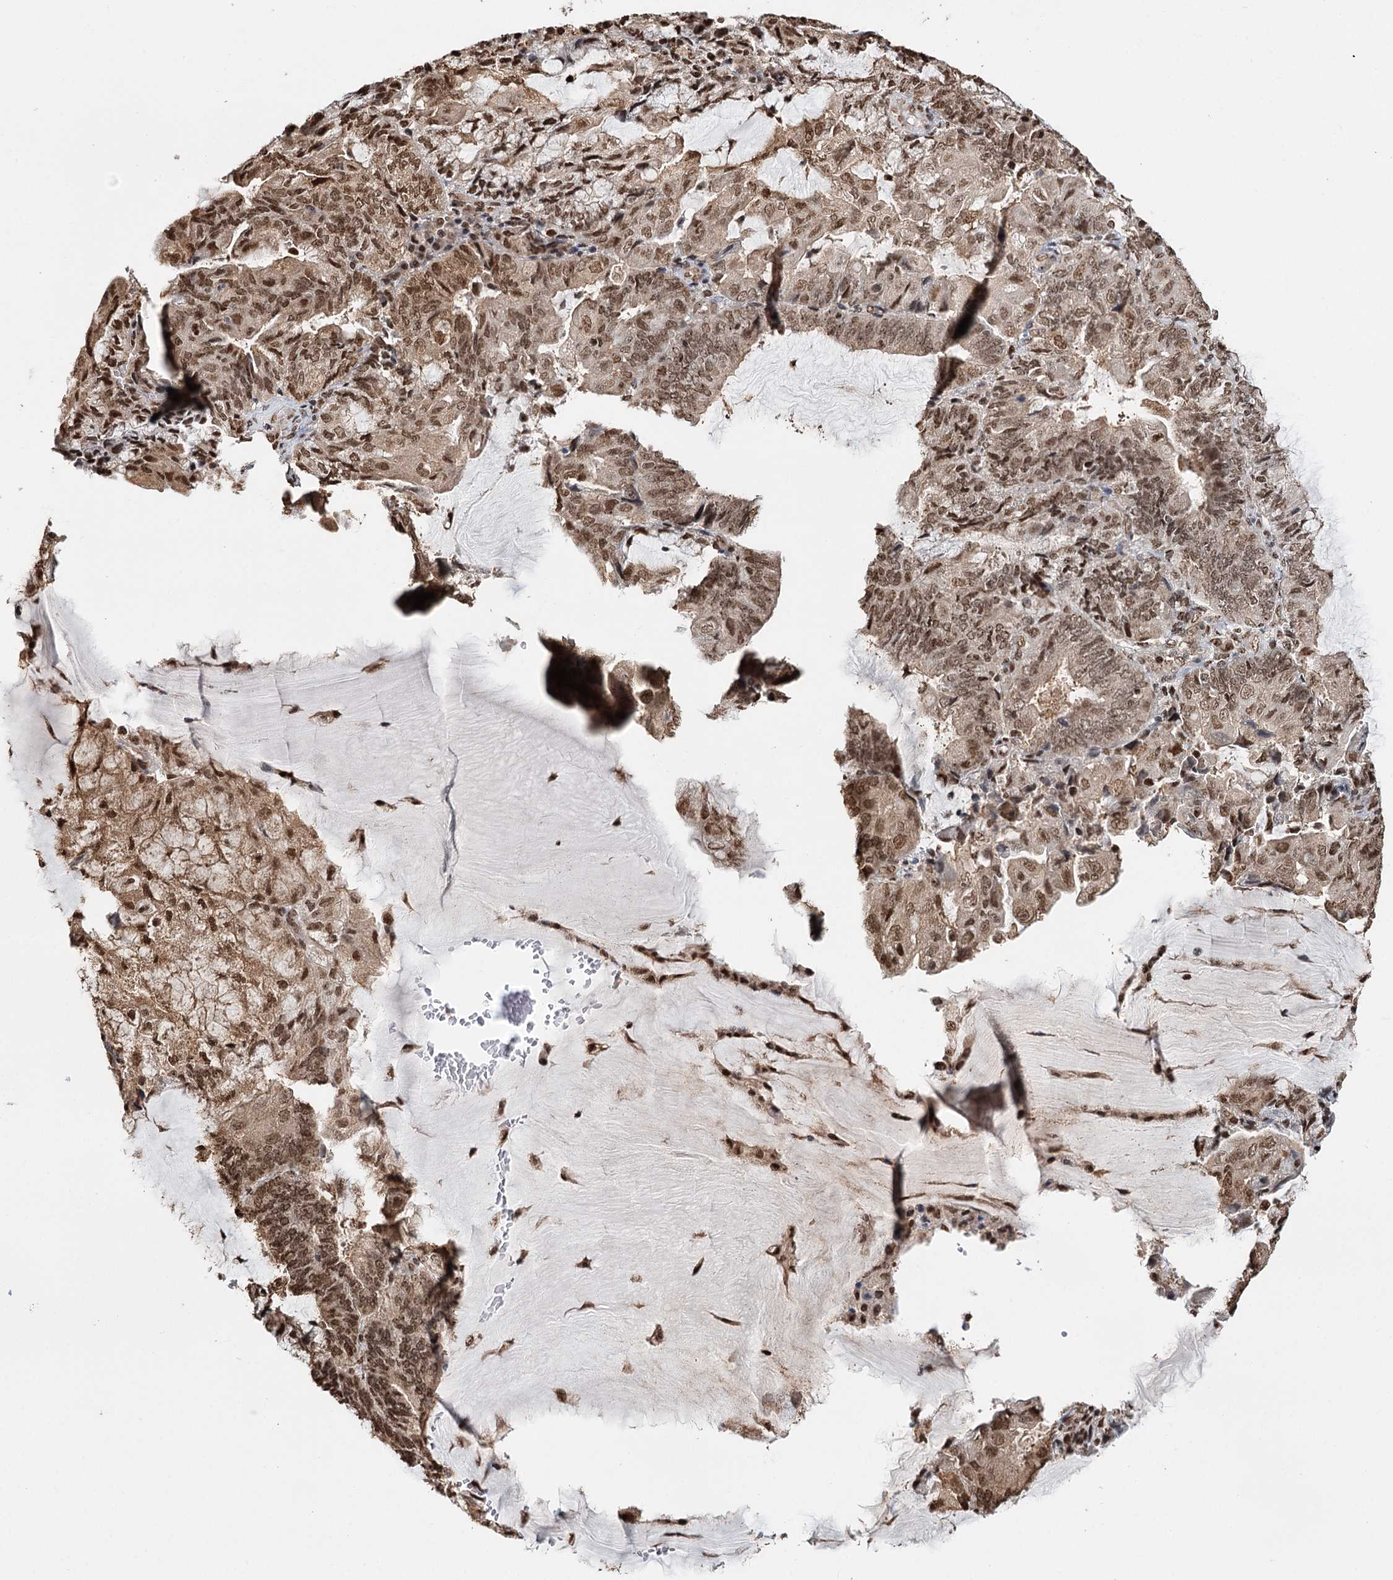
{"staining": {"intensity": "moderate", "quantity": ">75%", "location": "nuclear"}, "tissue": "endometrial cancer", "cell_type": "Tumor cells", "image_type": "cancer", "snomed": [{"axis": "morphology", "description": "Adenocarcinoma, NOS"}, {"axis": "topography", "description": "Endometrium"}], "caption": "Protein expression analysis of endometrial cancer (adenocarcinoma) reveals moderate nuclear expression in about >75% of tumor cells. (DAB = brown stain, brightfield microscopy at high magnification).", "gene": "RPS27A", "patient": {"sex": "female", "age": 81}}